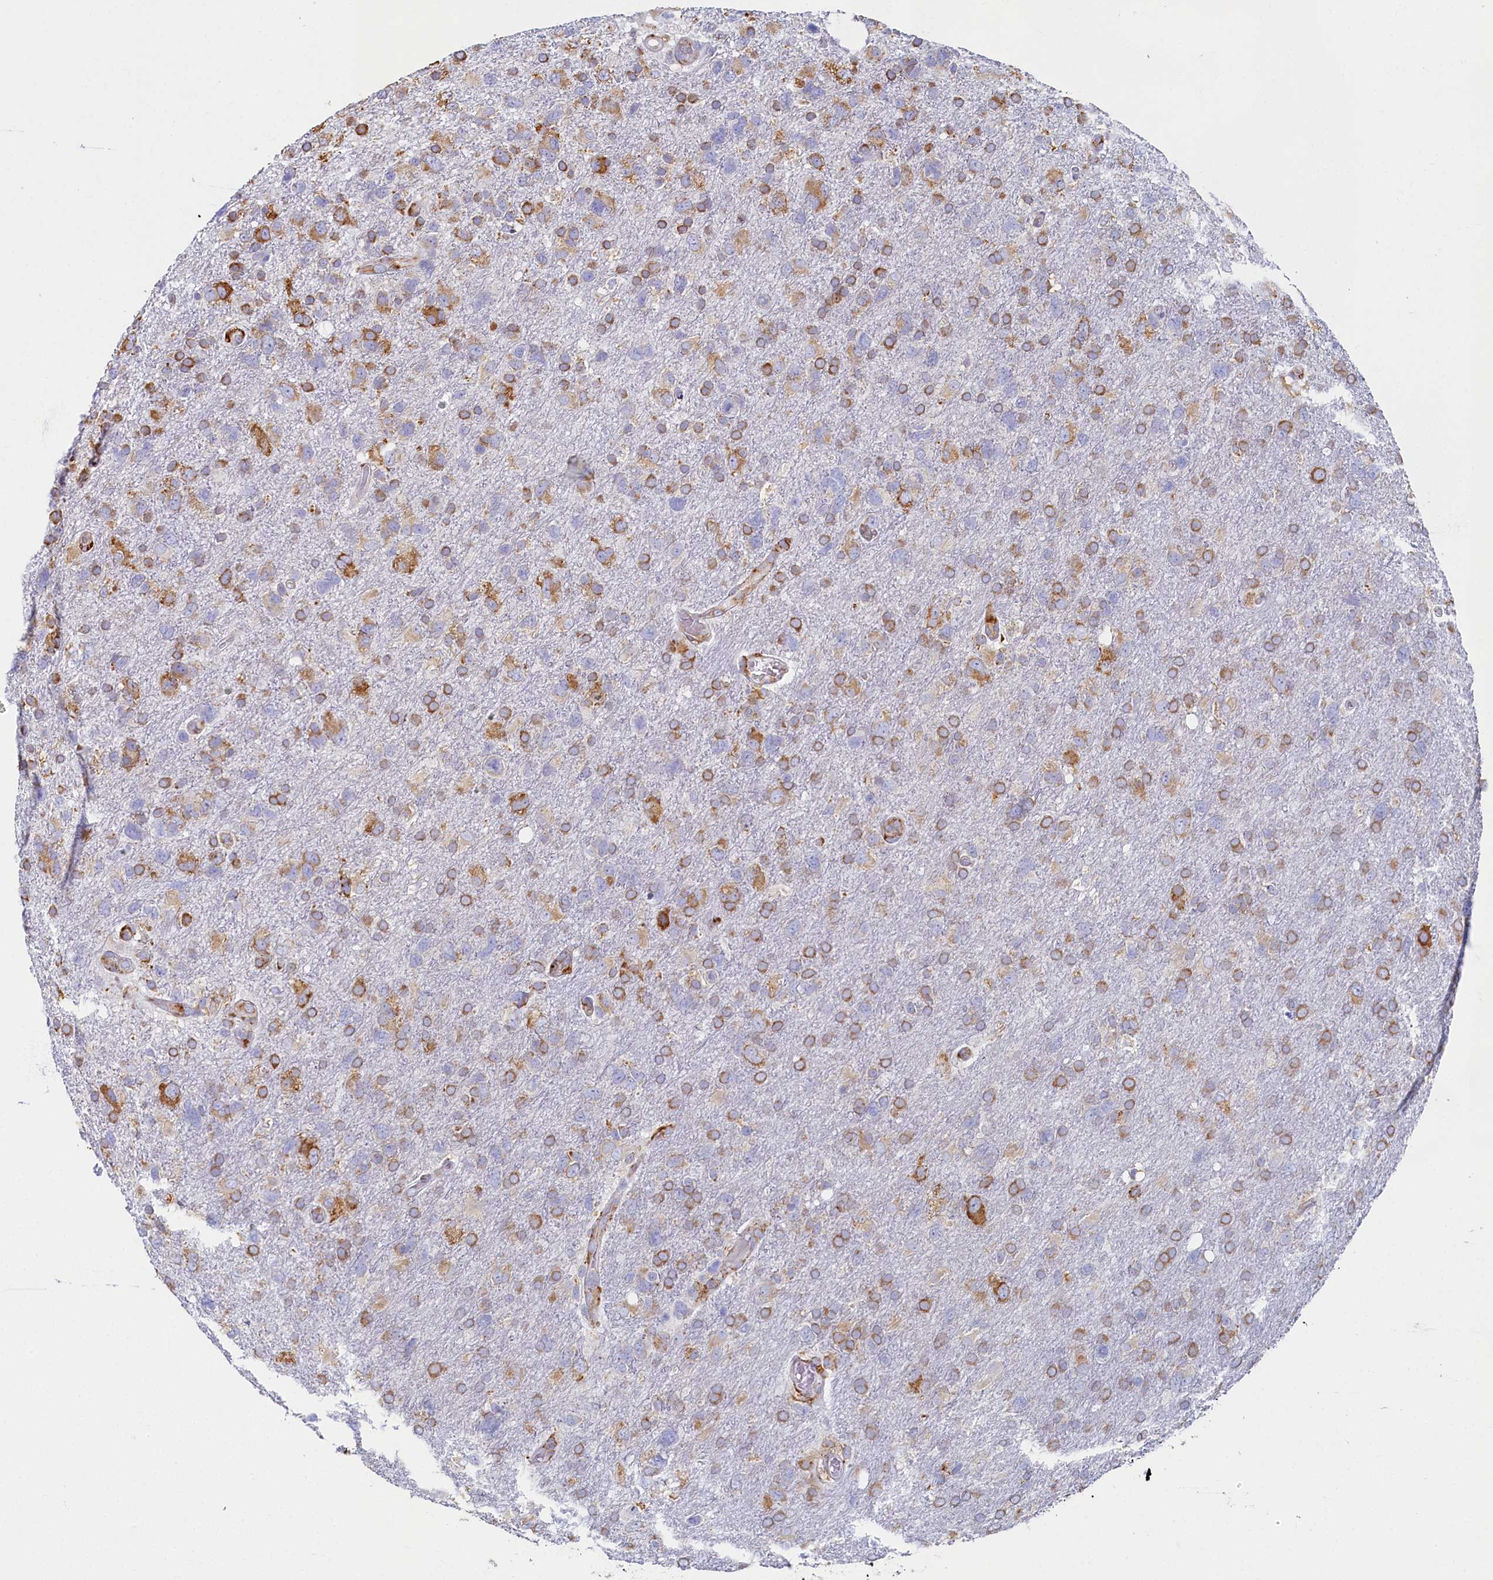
{"staining": {"intensity": "moderate", "quantity": ">75%", "location": "cytoplasmic/membranous"}, "tissue": "glioma", "cell_type": "Tumor cells", "image_type": "cancer", "snomed": [{"axis": "morphology", "description": "Glioma, malignant, High grade"}, {"axis": "topography", "description": "Brain"}], "caption": "High-power microscopy captured an IHC image of glioma, revealing moderate cytoplasmic/membranous expression in approximately >75% of tumor cells.", "gene": "TMEM18", "patient": {"sex": "male", "age": 61}}